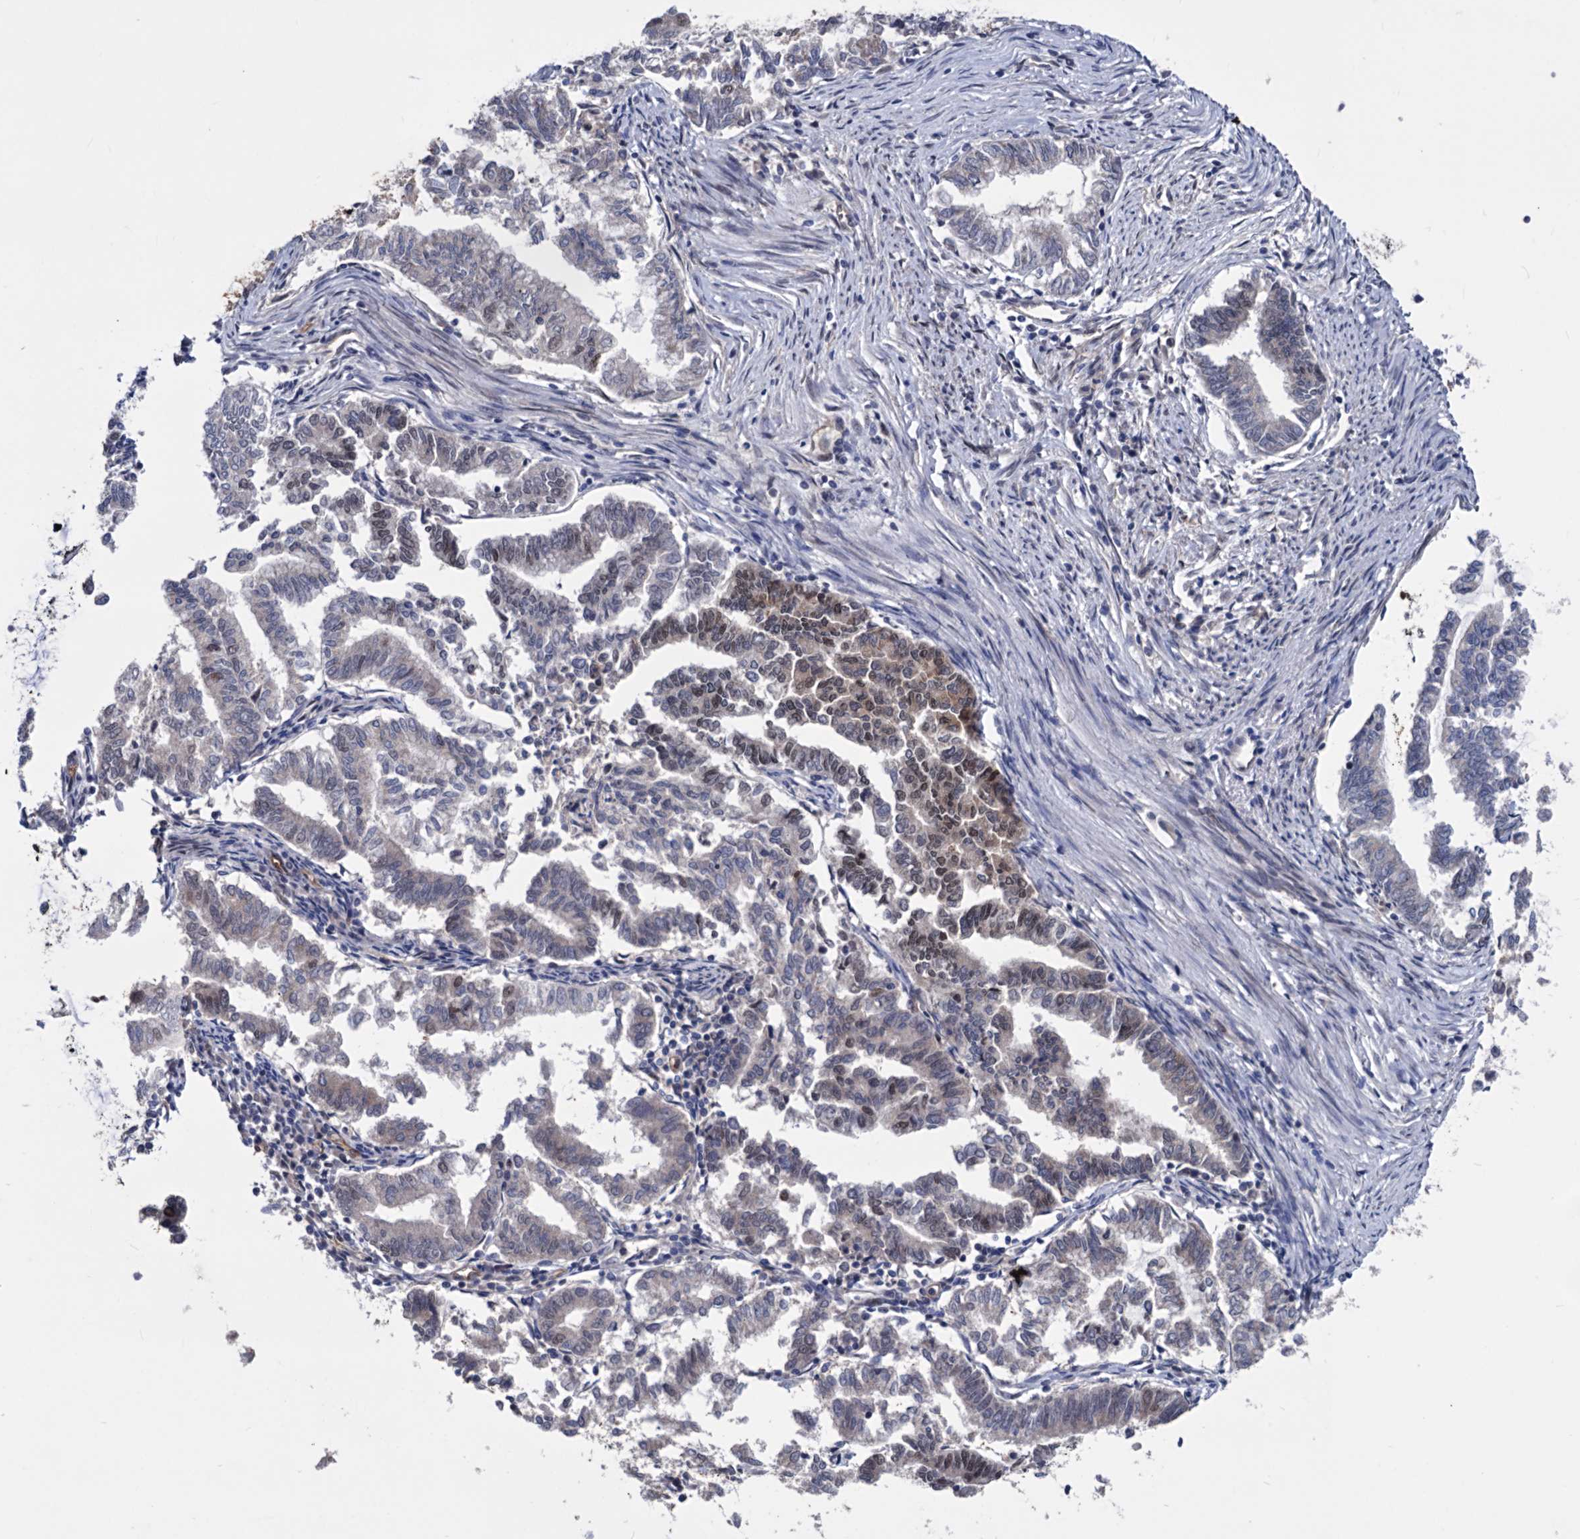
{"staining": {"intensity": "moderate", "quantity": "<25%", "location": "cytoplasmic/membranous,nuclear"}, "tissue": "endometrial cancer", "cell_type": "Tumor cells", "image_type": "cancer", "snomed": [{"axis": "morphology", "description": "Adenocarcinoma, NOS"}, {"axis": "topography", "description": "Endometrium"}], "caption": "Immunohistochemical staining of endometrial cancer (adenocarcinoma) demonstrates low levels of moderate cytoplasmic/membranous and nuclear protein expression in about <25% of tumor cells. (IHC, brightfield microscopy, high magnification).", "gene": "GALNT11", "patient": {"sex": "female", "age": 79}}